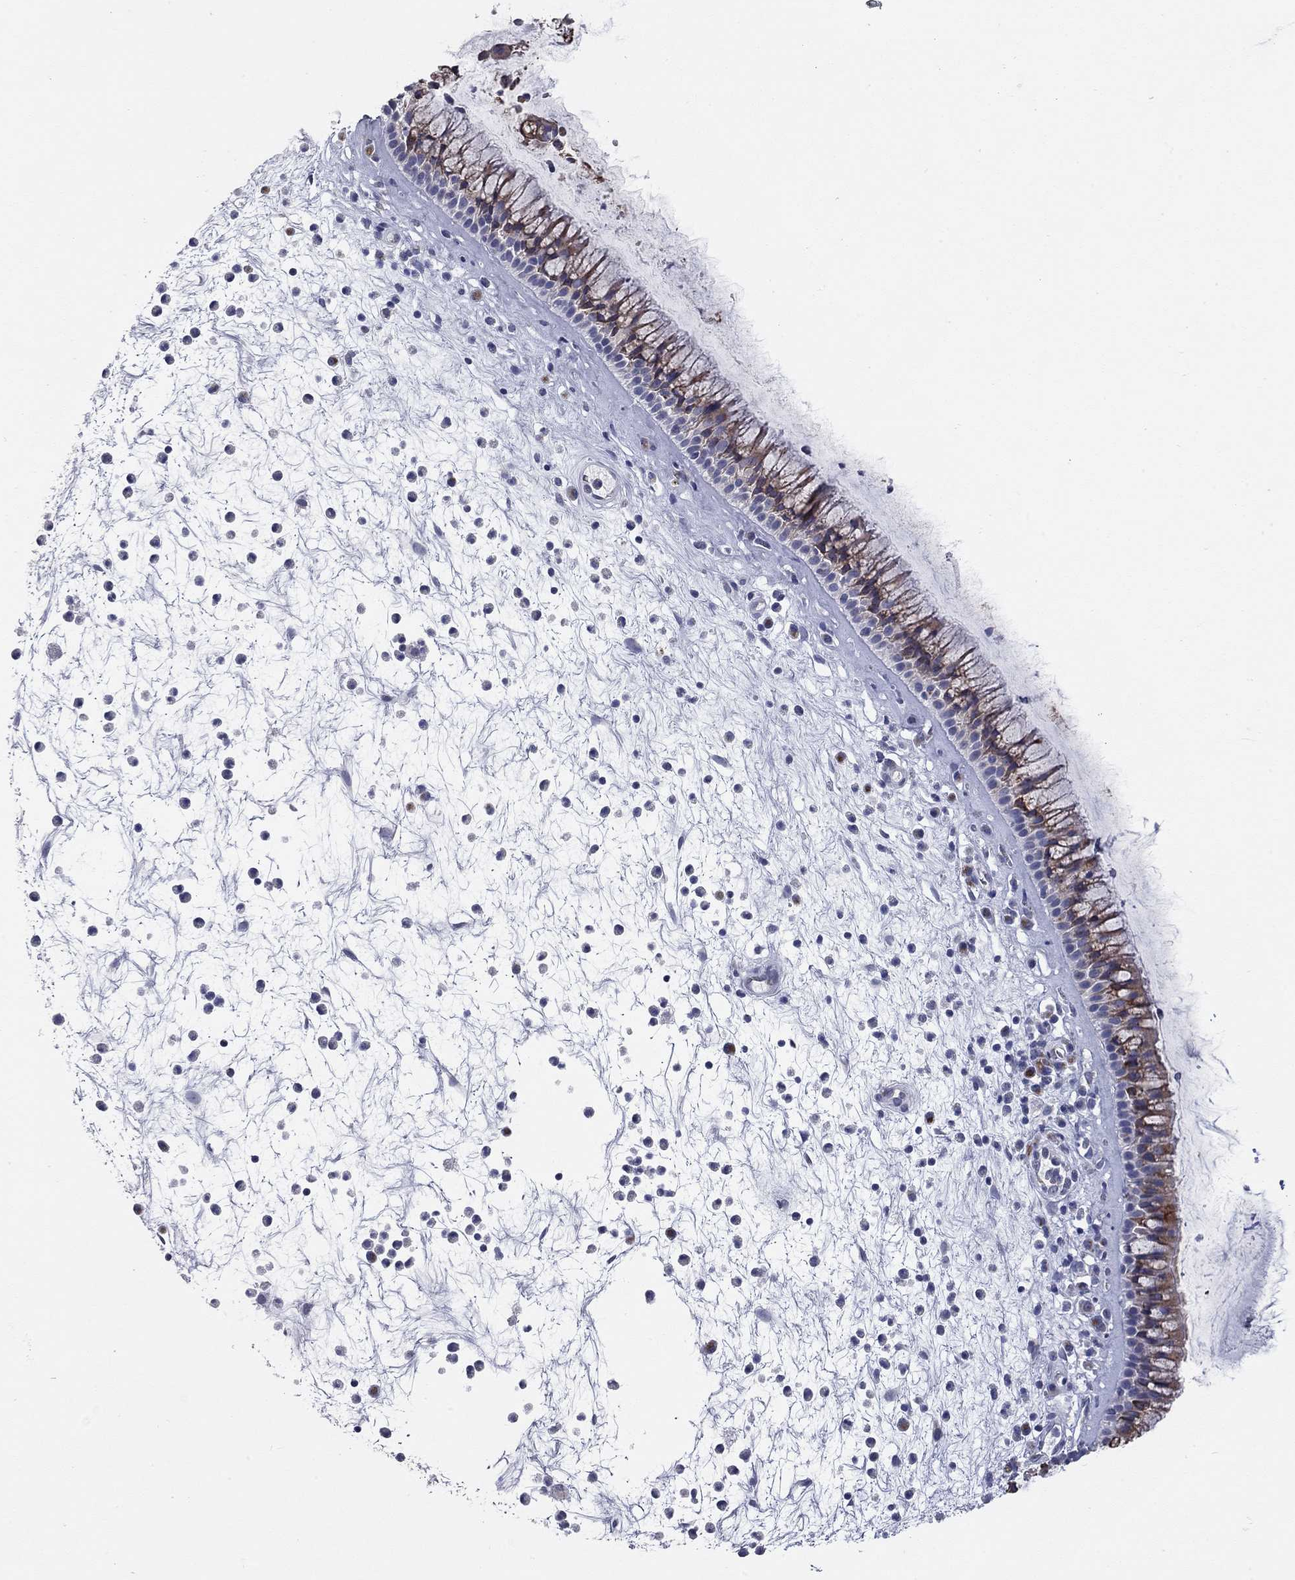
{"staining": {"intensity": "strong", "quantity": "25%-75%", "location": "cytoplasmic/membranous"}, "tissue": "nasopharynx", "cell_type": "Respiratory epithelial cells", "image_type": "normal", "snomed": [{"axis": "morphology", "description": "Normal tissue, NOS"}, {"axis": "topography", "description": "Nasopharynx"}], "caption": "About 25%-75% of respiratory epithelial cells in normal human nasopharynx display strong cytoplasmic/membranous protein staining as visualized by brown immunohistochemical staining.", "gene": "TAC1", "patient": {"sex": "male", "age": 77}}